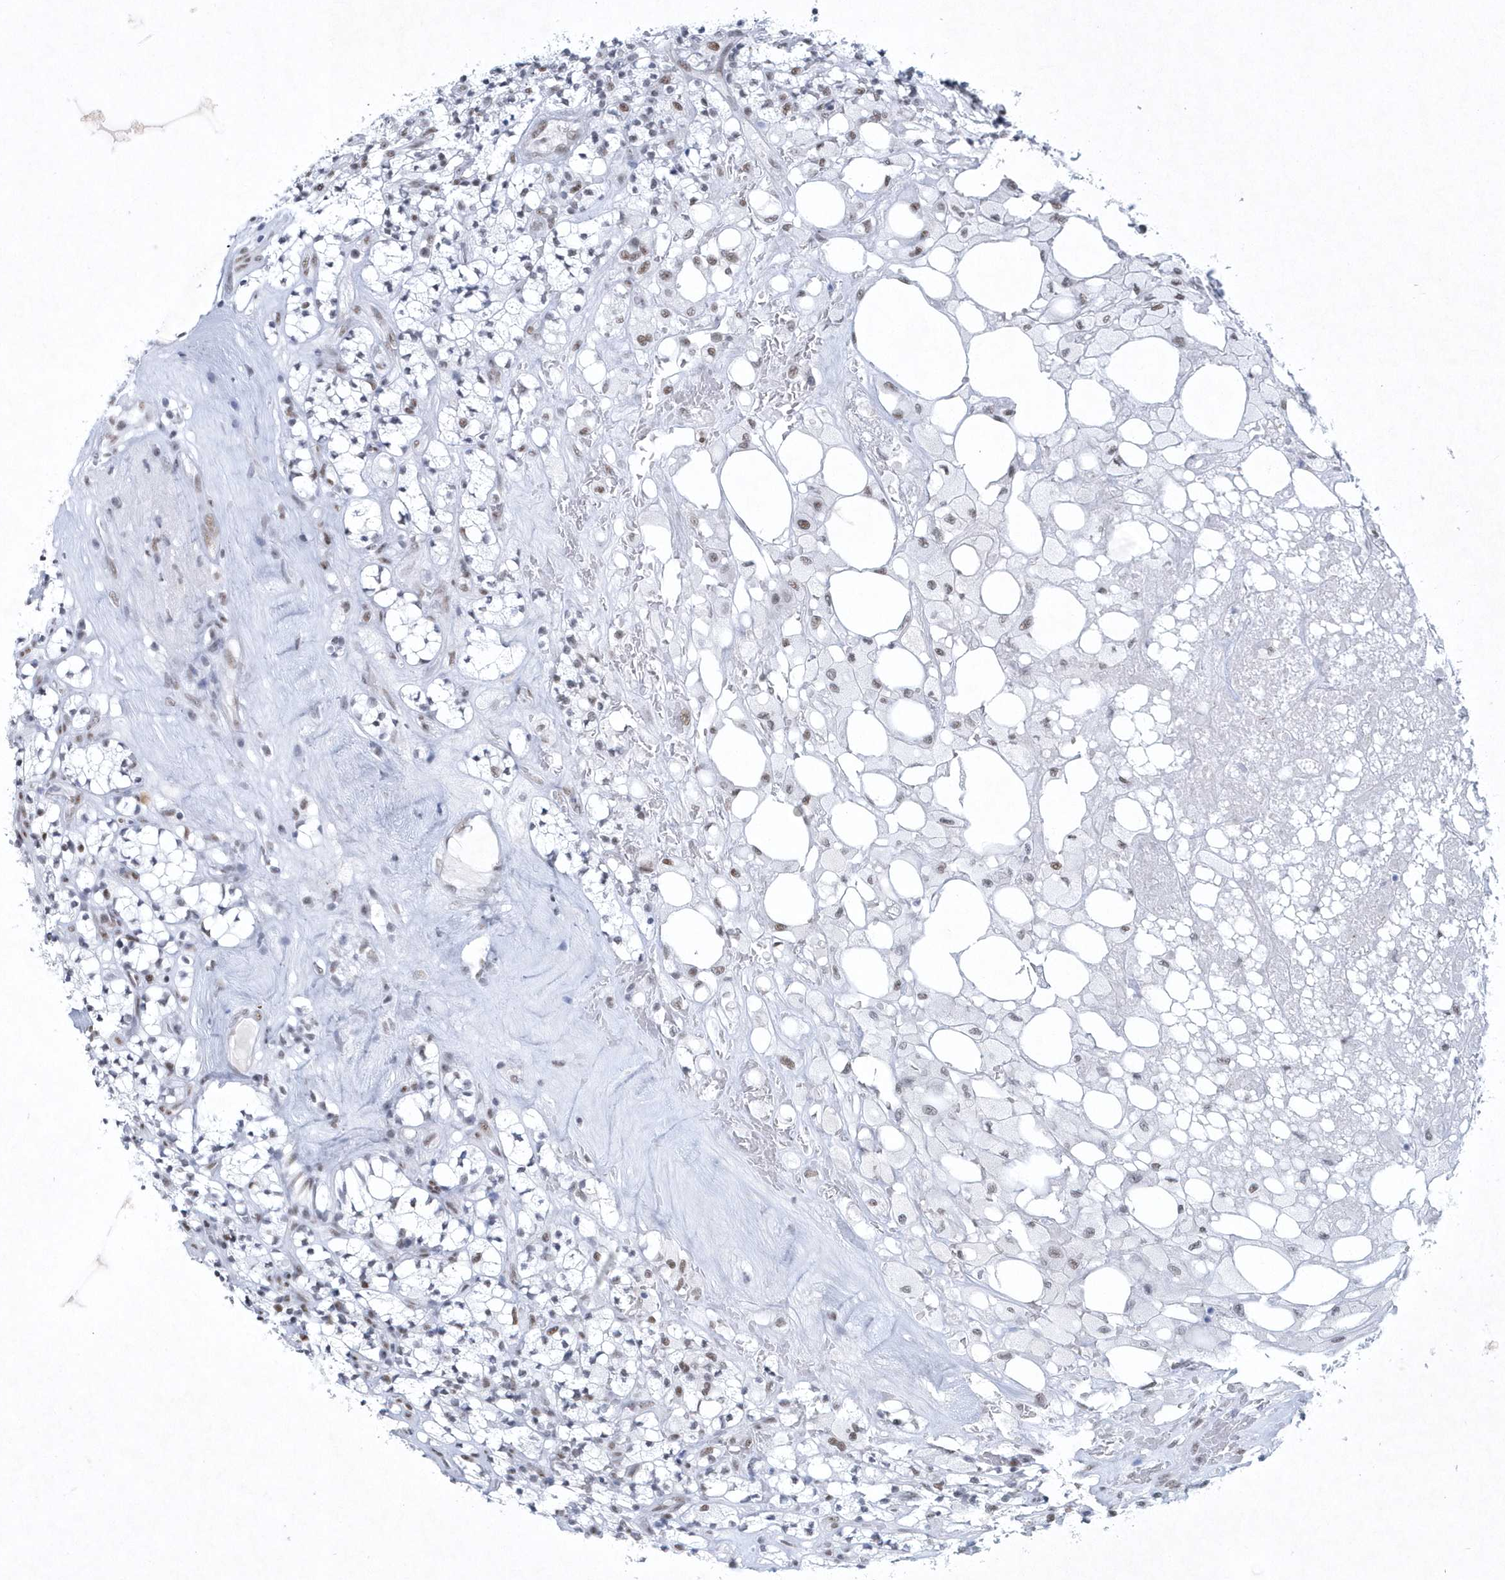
{"staining": {"intensity": "weak", "quantity": "25%-75%", "location": "nuclear"}, "tissue": "renal cancer", "cell_type": "Tumor cells", "image_type": "cancer", "snomed": [{"axis": "morphology", "description": "Adenocarcinoma, NOS"}, {"axis": "topography", "description": "Kidney"}], "caption": "Protein staining of renal adenocarcinoma tissue demonstrates weak nuclear staining in approximately 25%-75% of tumor cells. Nuclei are stained in blue.", "gene": "DCLRE1A", "patient": {"sex": "male", "age": 77}}